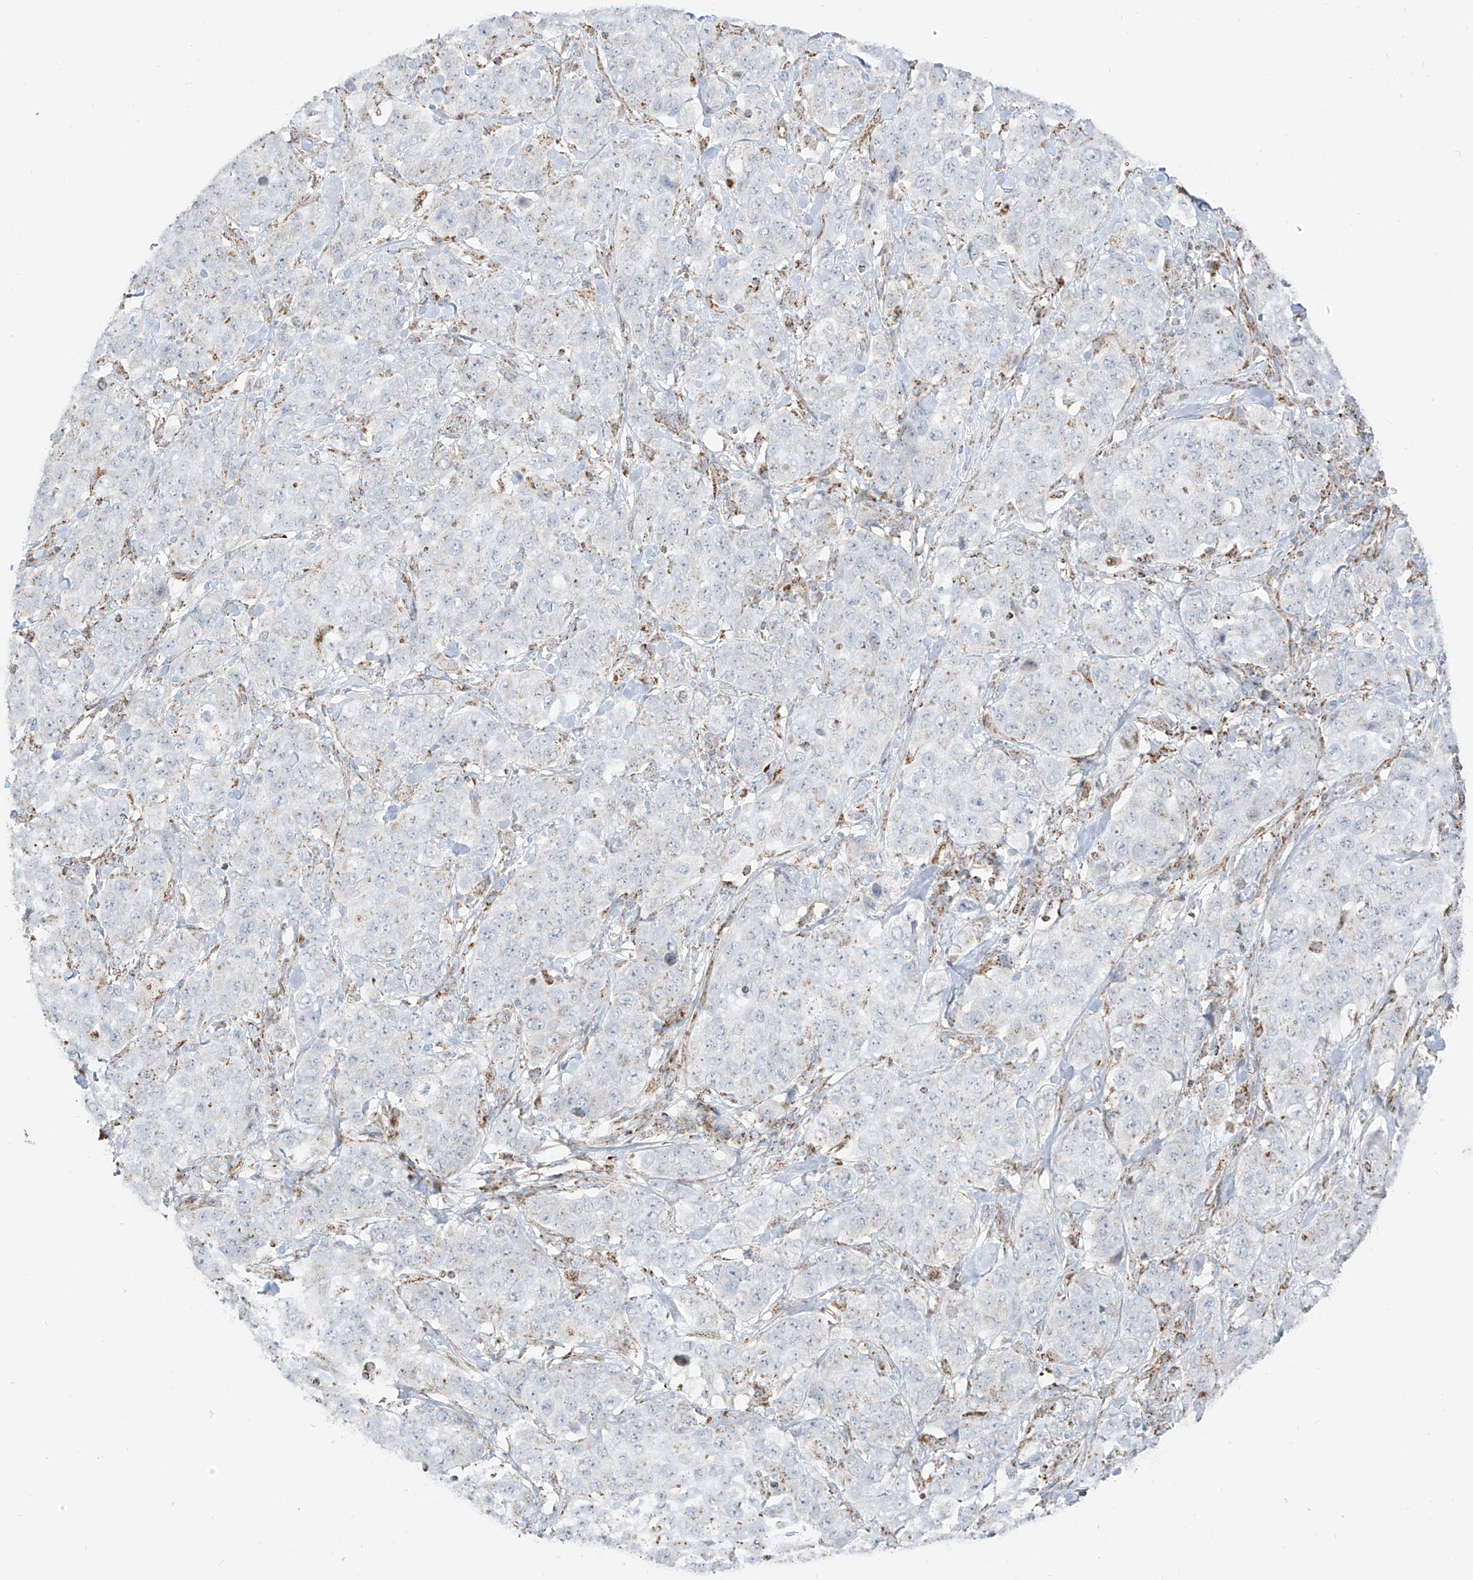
{"staining": {"intensity": "moderate", "quantity": "<25%", "location": "cytoplasmic/membranous"}, "tissue": "stomach cancer", "cell_type": "Tumor cells", "image_type": "cancer", "snomed": [{"axis": "morphology", "description": "Adenocarcinoma, NOS"}, {"axis": "topography", "description": "Stomach"}], "caption": "The histopathology image displays a brown stain indicating the presence of a protein in the cytoplasmic/membranous of tumor cells in stomach adenocarcinoma. The protein of interest is stained brown, and the nuclei are stained in blue (DAB (3,3'-diaminobenzidine) IHC with brightfield microscopy, high magnification).", "gene": "ETHE1", "patient": {"sex": "male", "age": 48}}